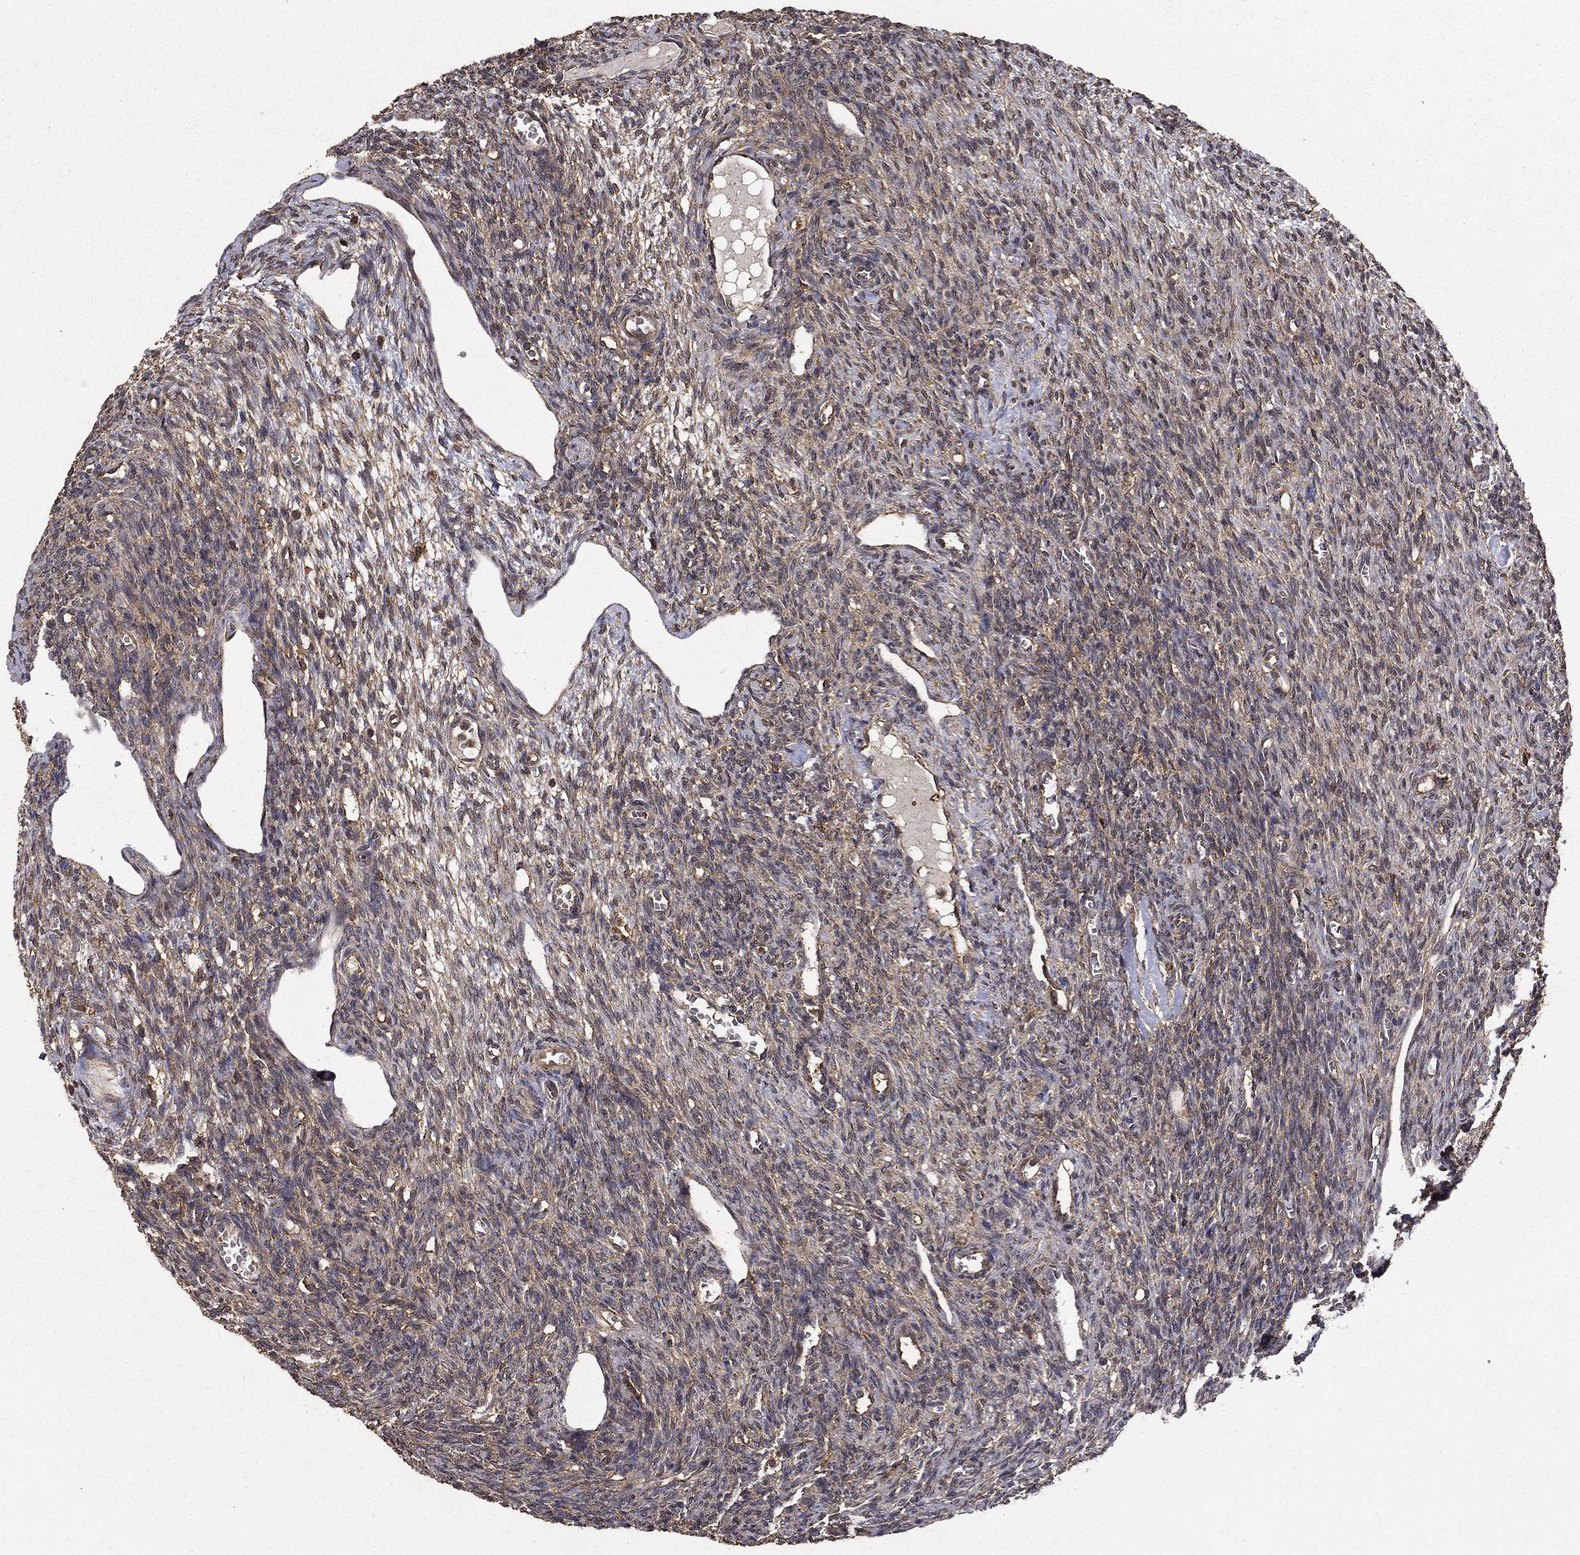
{"staining": {"intensity": "moderate", "quantity": "25%-75%", "location": "cytoplasmic/membranous"}, "tissue": "ovary", "cell_type": "Ovarian stroma cells", "image_type": "normal", "snomed": [{"axis": "morphology", "description": "Normal tissue, NOS"}, {"axis": "topography", "description": "Ovary"}], "caption": "Ovary stained with immunohistochemistry (IHC) reveals moderate cytoplasmic/membranous positivity in approximately 25%-75% of ovarian stroma cells. (DAB IHC, brown staining for protein, blue staining for nuclei).", "gene": "IFRD1", "patient": {"sex": "female", "age": 27}}